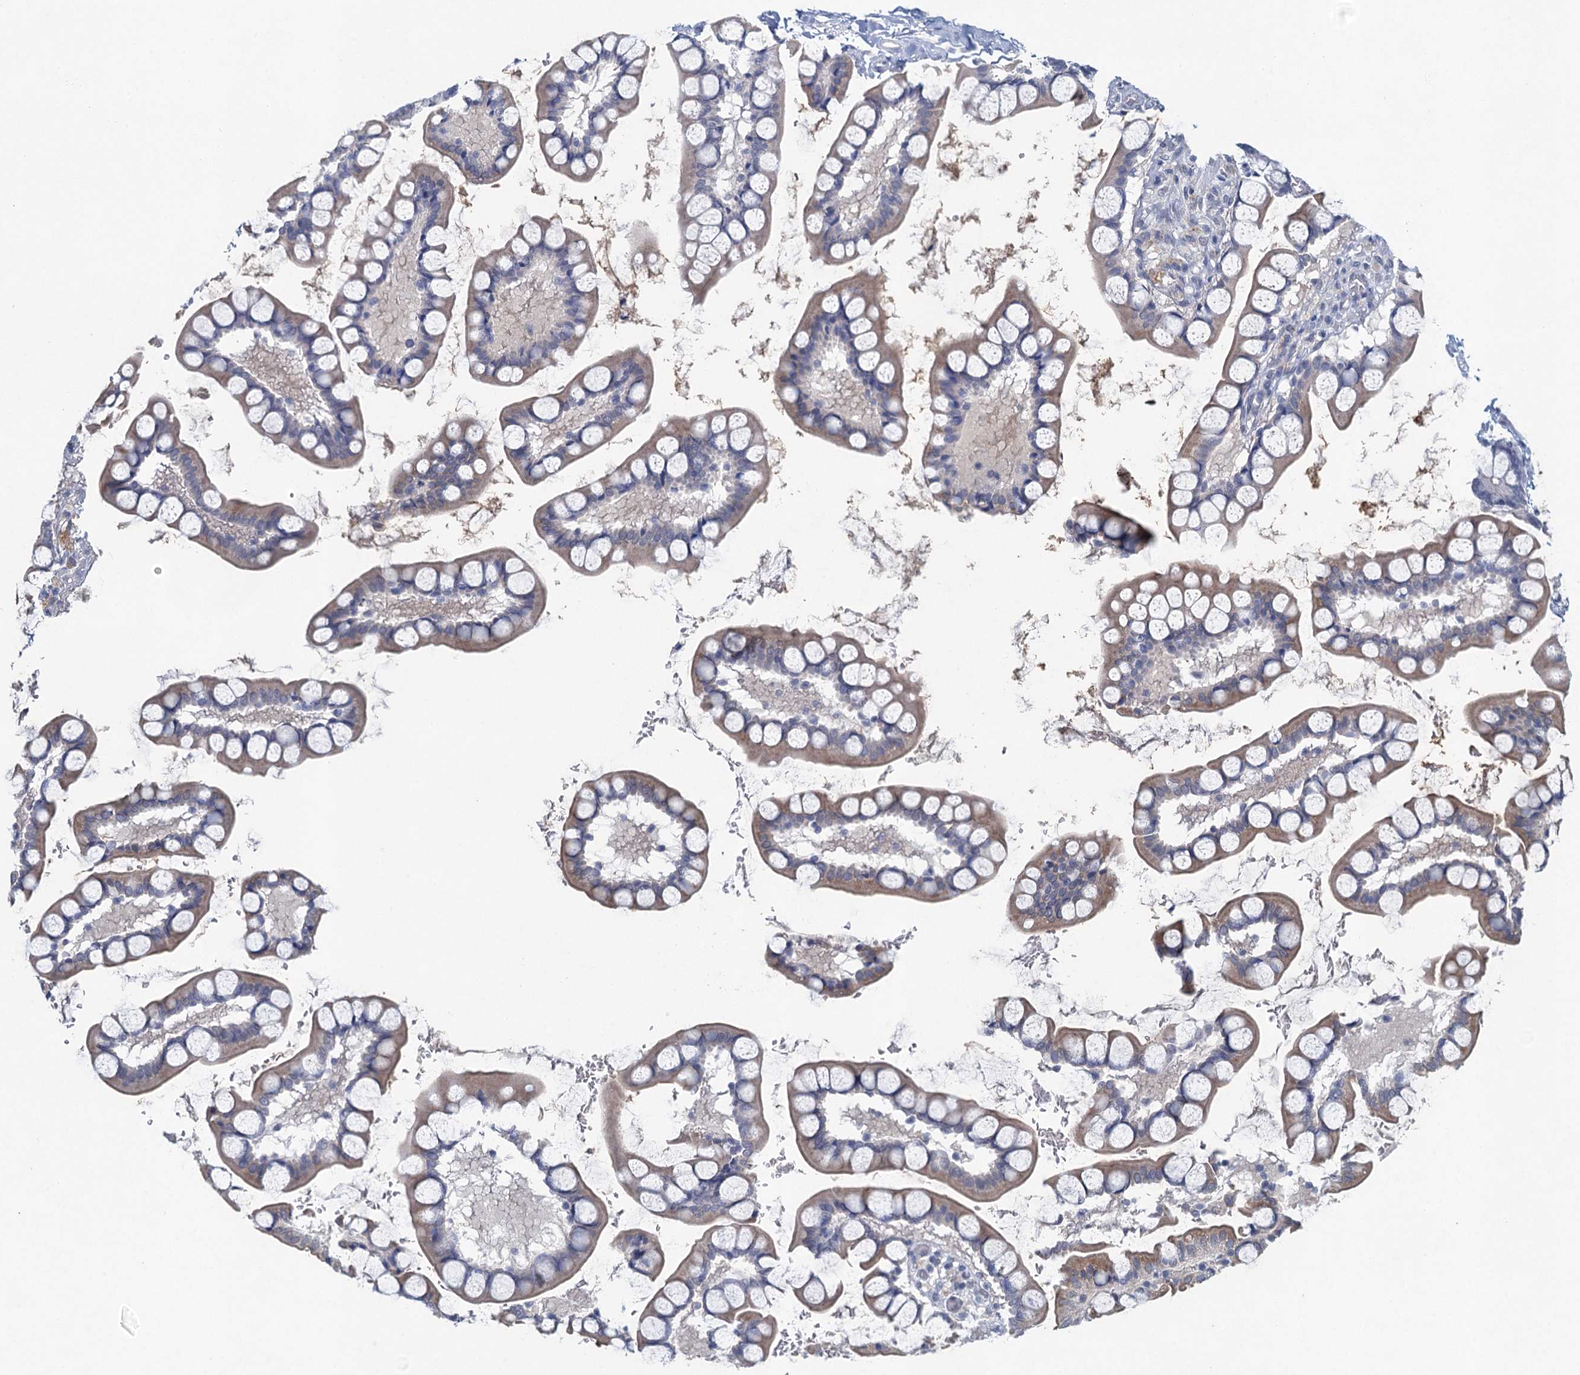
{"staining": {"intensity": "moderate", "quantity": "<25%", "location": "cytoplasmic/membranous"}, "tissue": "small intestine", "cell_type": "Glandular cells", "image_type": "normal", "snomed": [{"axis": "morphology", "description": "Normal tissue, NOS"}, {"axis": "topography", "description": "Small intestine"}], "caption": "Immunohistochemistry (DAB) staining of benign human small intestine exhibits moderate cytoplasmic/membranous protein expression in about <25% of glandular cells.", "gene": "ENSG00000230707", "patient": {"sex": "male", "age": 52}}